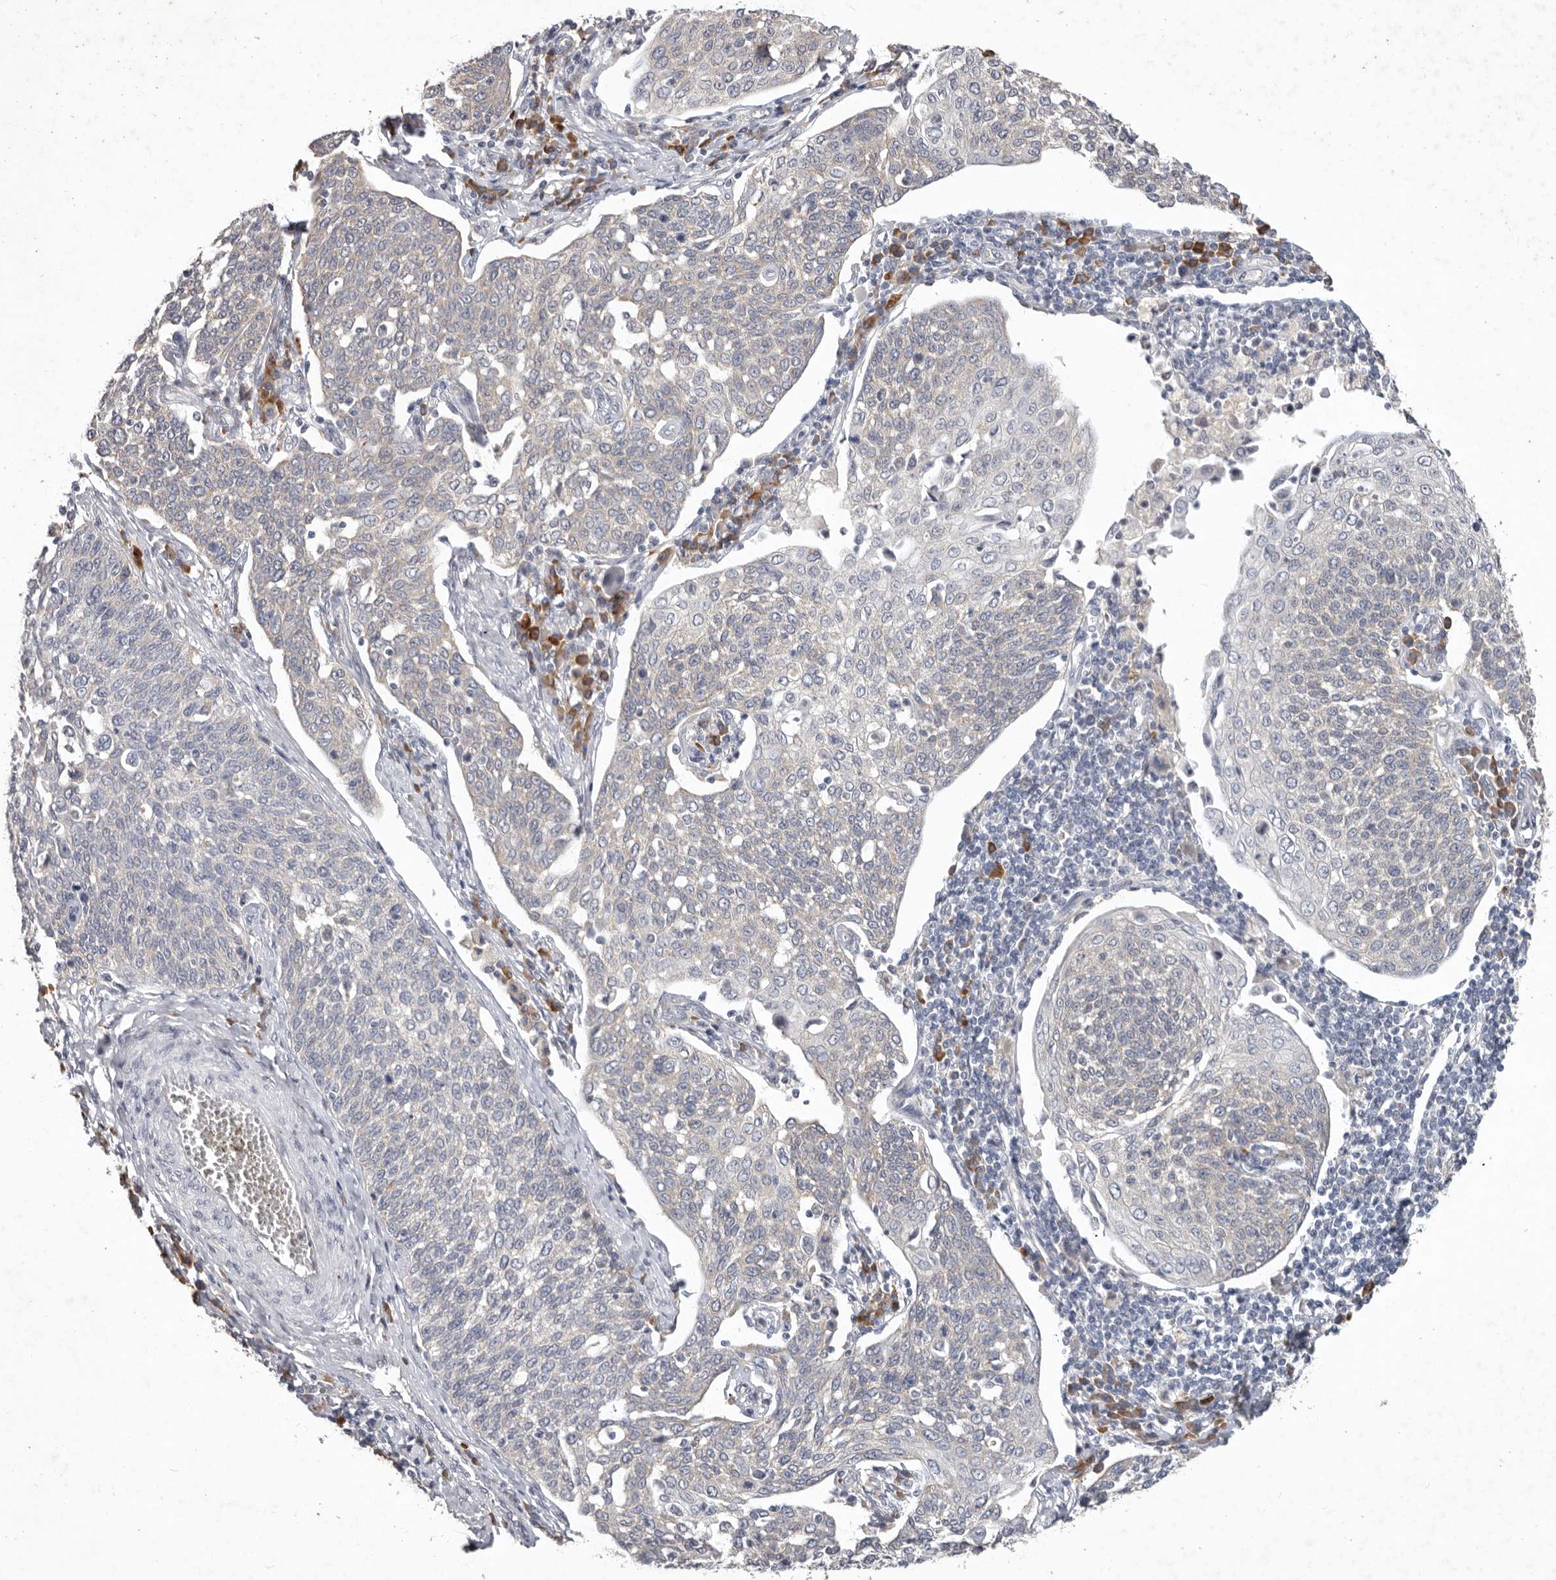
{"staining": {"intensity": "negative", "quantity": "none", "location": "none"}, "tissue": "cervical cancer", "cell_type": "Tumor cells", "image_type": "cancer", "snomed": [{"axis": "morphology", "description": "Squamous cell carcinoma, NOS"}, {"axis": "topography", "description": "Cervix"}], "caption": "This image is of squamous cell carcinoma (cervical) stained with immunohistochemistry to label a protein in brown with the nuclei are counter-stained blue. There is no positivity in tumor cells.", "gene": "WDR77", "patient": {"sex": "female", "age": 34}}